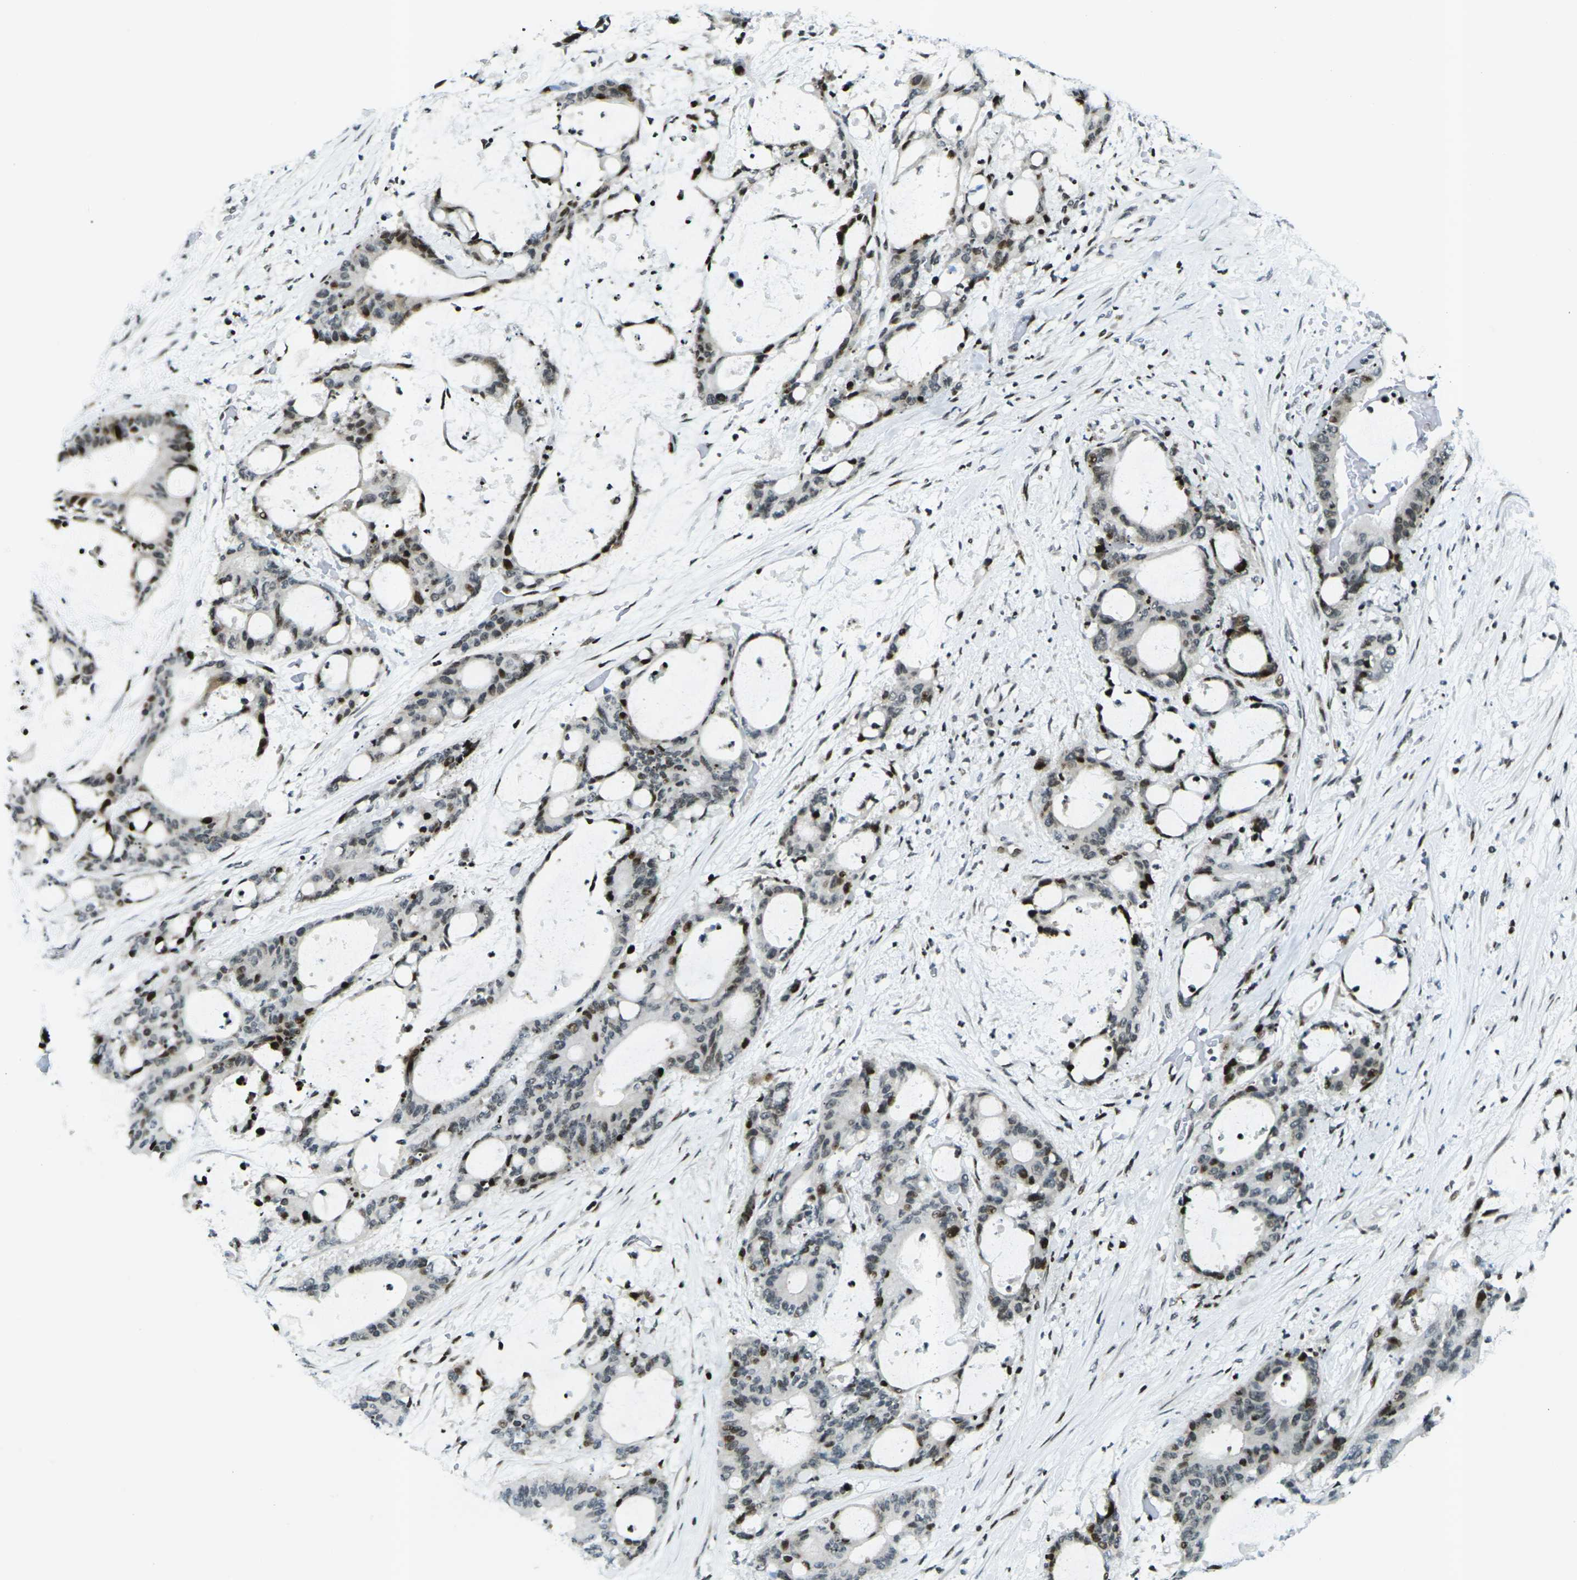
{"staining": {"intensity": "moderate", "quantity": ">75%", "location": "nuclear"}, "tissue": "liver cancer", "cell_type": "Tumor cells", "image_type": "cancer", "snomed": [{"axis": "morphology", "description": "Cholangiocarcinoma"}, {"axis": "topography", "description": "Liver"}], "caption": "Moderate nuclear expression is identified in about >75% of tumor cells in cholangiocarcinoma (liver).", "gene": "H3-3A", "patient": {"sex": "female", "age": 73}}